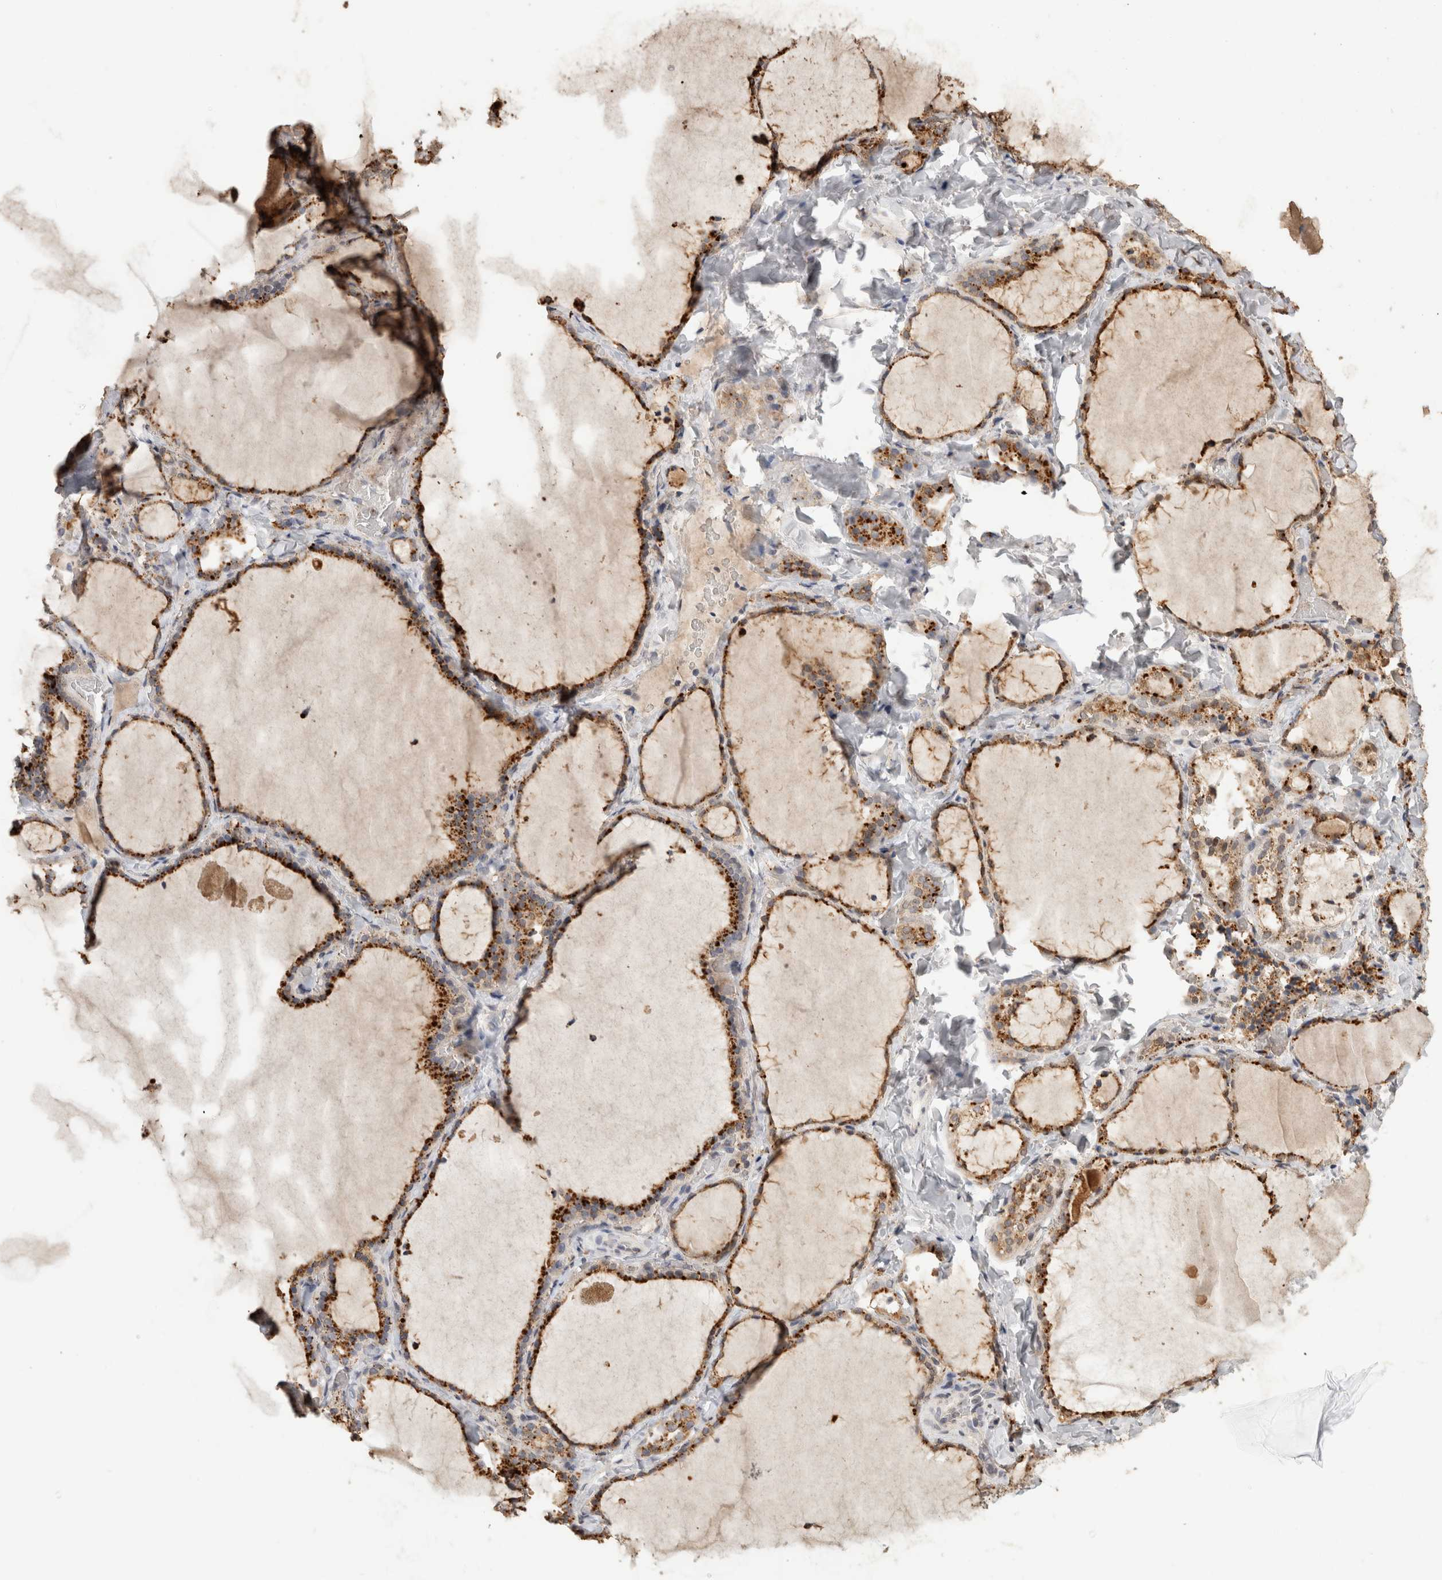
{"staining": {"intensity": "strong", "quantity": ">75%", "location": "cytoplasmic/membranous"}, "tissue": "thyroid gland", "cell_type": "Glandular cells", "image_type": "normal", "snomed": [{"axis": "morphology", "description": "Normal tissue, NOS"}, {"axis": "topography", "description": "Thyroid gland"}], "caption": "A brown stain shows strong cytoplasmic/membranous positivity of a protein in glandular cells of benign human thyroid gland.", "gene": "ARSA", "patient": {"sex": "female", "age": 22}}